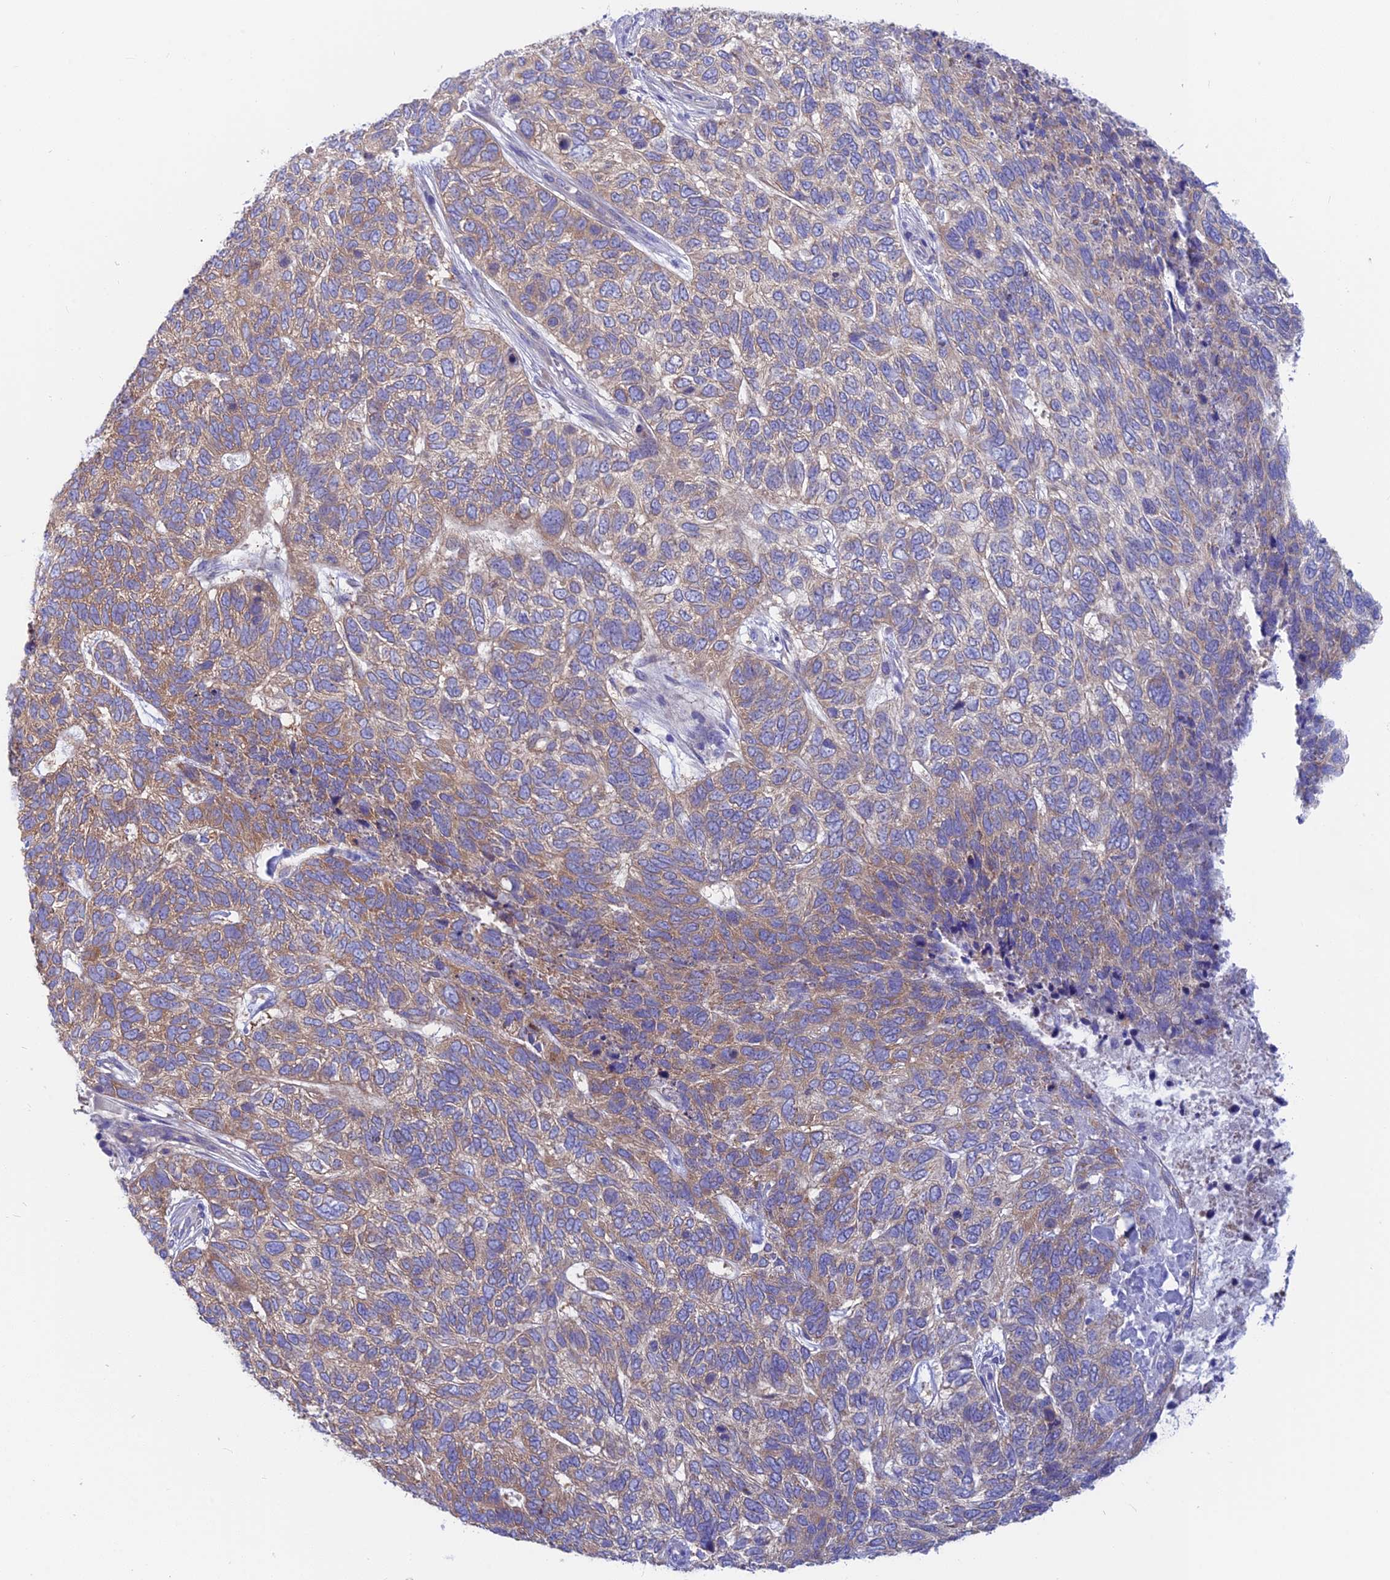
{"staining": {"intensity": "moderate", "quantity": ">75%", "location": "cytoplasmic/membranous"}, "tissue": "skin cancer", "cell_type": "Tumor cells", "image_type": "cancer", "snomed": [{"axis": "morphology", "description": "Basal cell carcinoma"}, {"axis": "topography", "description": "Skin"}], "caption": "Skin basal cell carcinoma tissue displays moderate cytoplasmic/membranous staining in about >75% of tumor cells", "gene": "LZTFL1", "patient": {"sex": "female", "age": 65}}